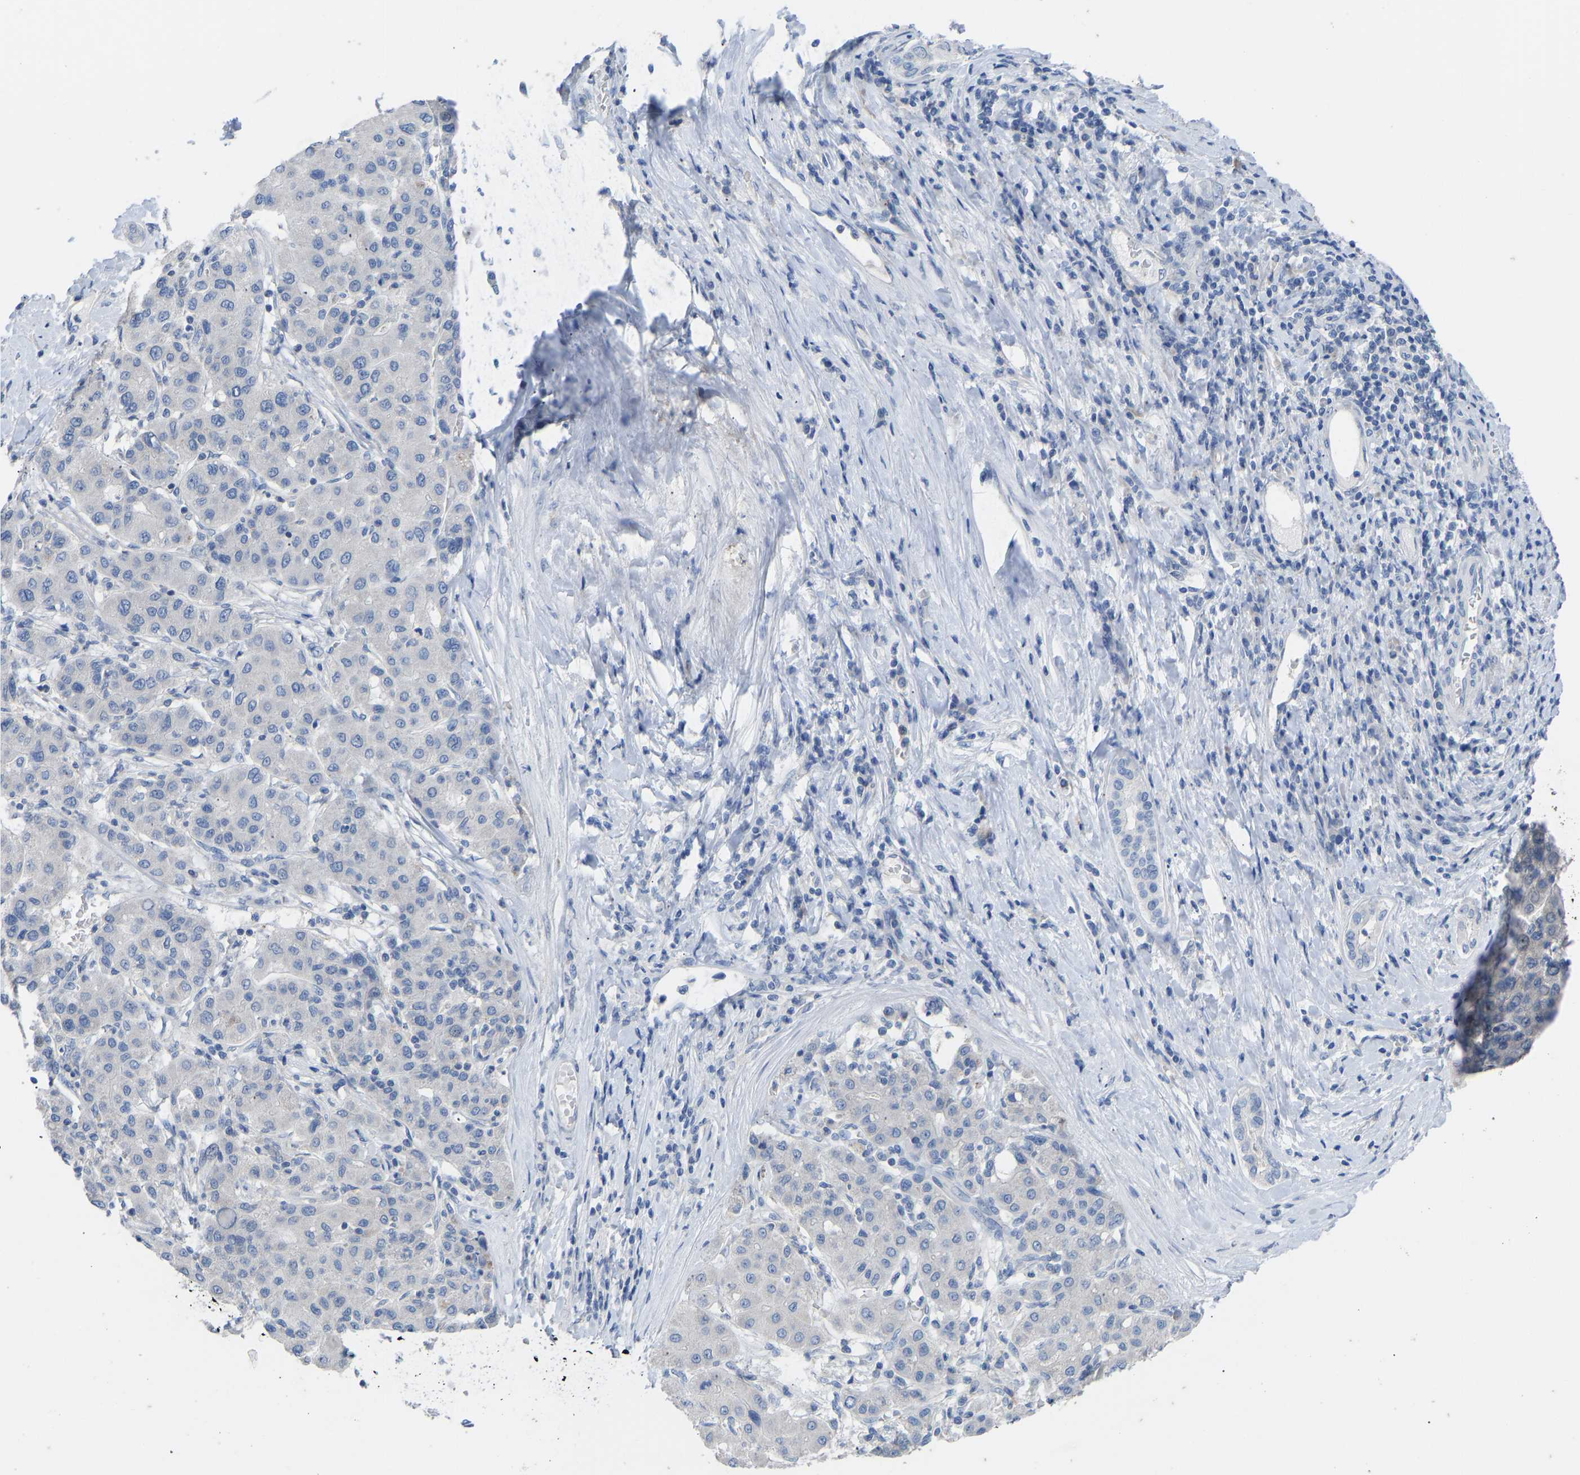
{"staining": {"intensity": "negative", "quantity": "none", "location": "none"}, "tissue": "liver cancer", "cell_type": "Tumor cells", "image_type": "cancer", "snomed": [{"axis": "morphology", "description": "Carcinoma, Hepatocellular, NOS"}, {"axis": "topography", "description": "Liver"}], "caption": "A high-resolution micrograph shows IHC staining of liver hepatocellular carcinoma, which displays no significant expression in tumor cells.", "gene": "OLIG2", "patient": {"sex": "male", "age": 65}}